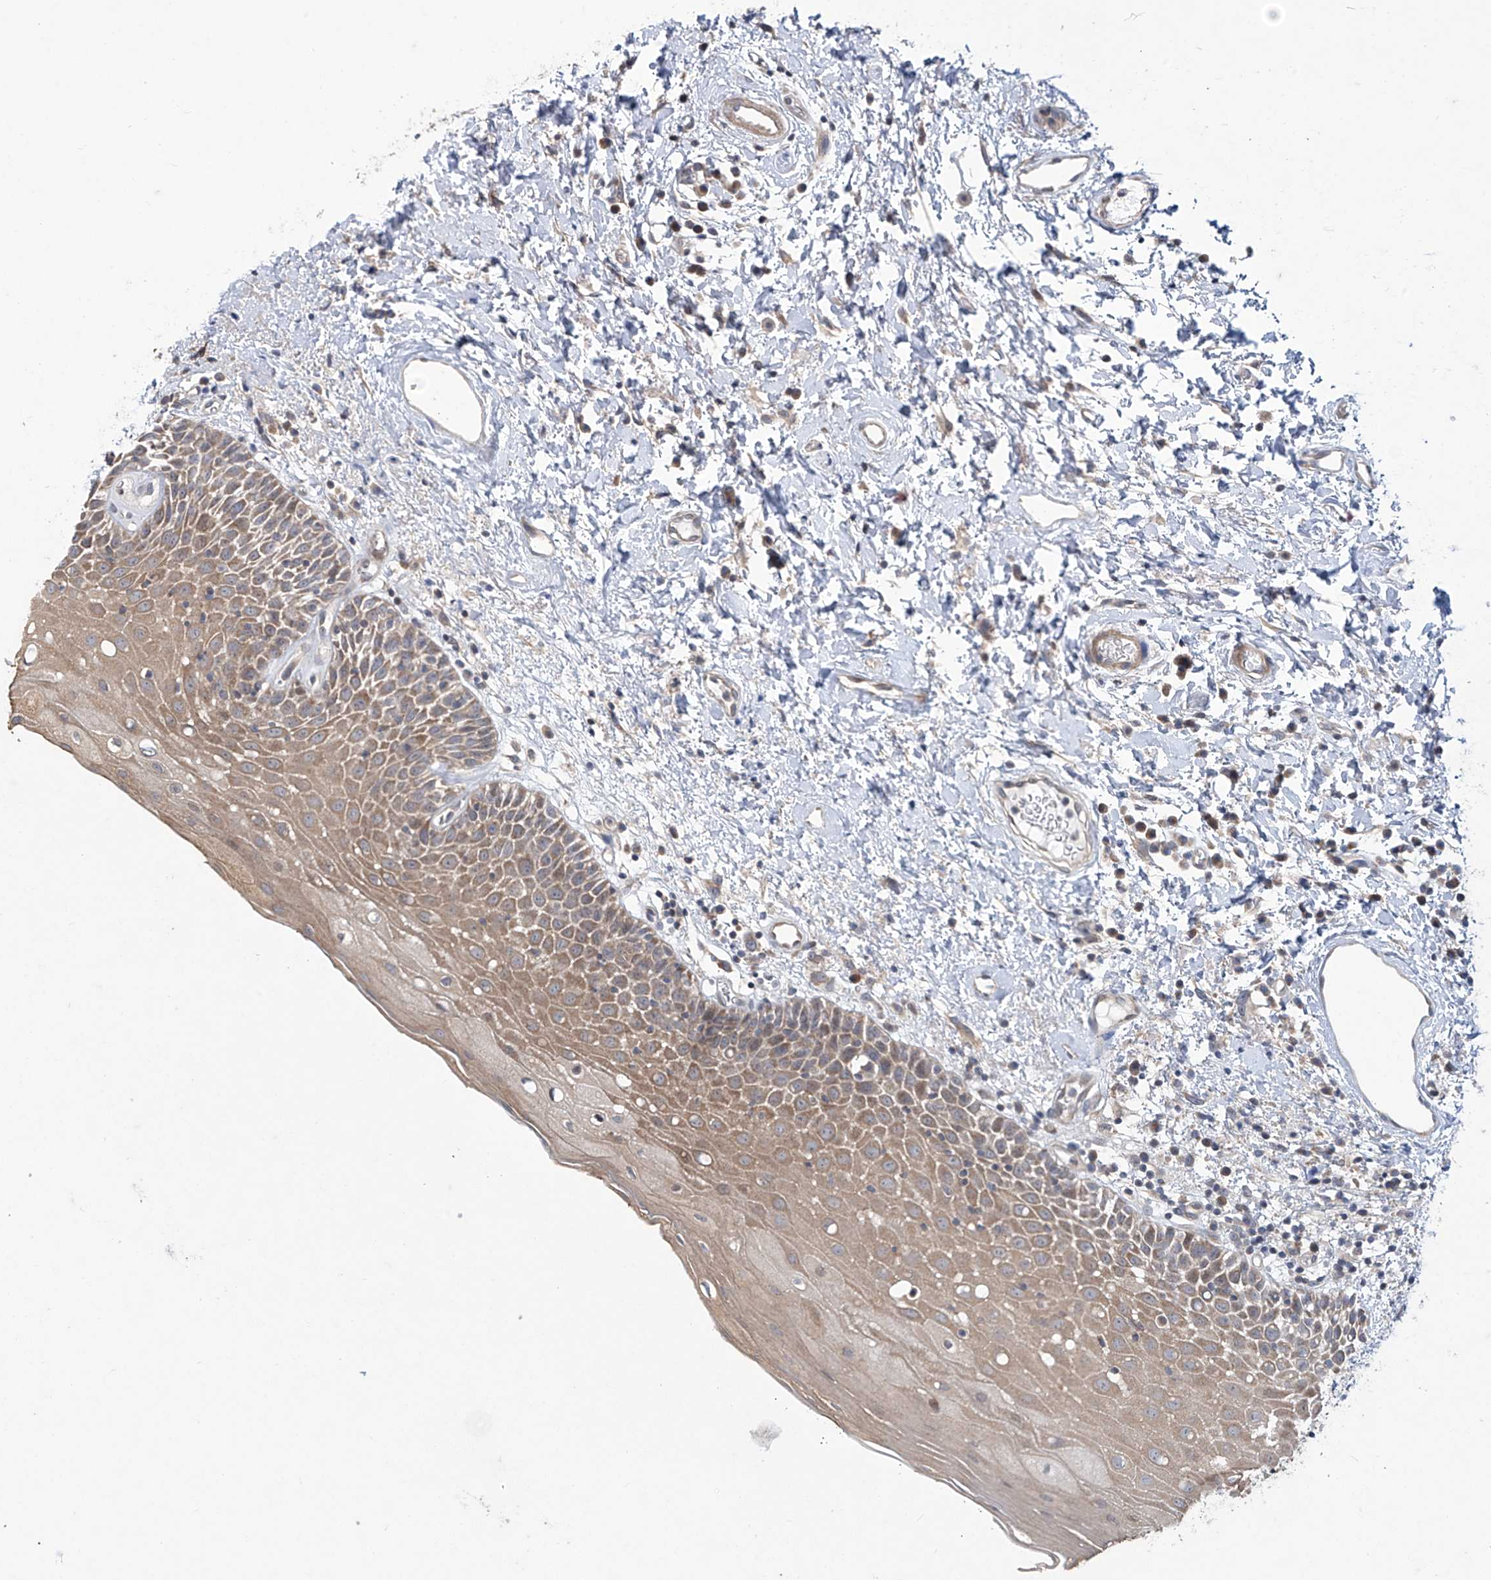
{"staining": {"intensity": "moderate", "quantity": "25%-75%", "location": "cytoplasmic/membranous"}, "tissue": "oral mucosa", "cell_type": "Squamous epithelial cells", "image_type": "normal", "snomed": [{"axis": "morphology", "description": "Normal tissue, NOS"}, {"axis": "topography", "description": "Oral tissue"}], "caption": "This is a photomicrograph of immunohistochemistry (IHC) staining of normal oral mucosa, which shows moderate positivity in the cytoplasmic/membranous of squamous epithelial cells.", "gene": "TRIM60", "patient": {"sex": "male", "age": 74}}